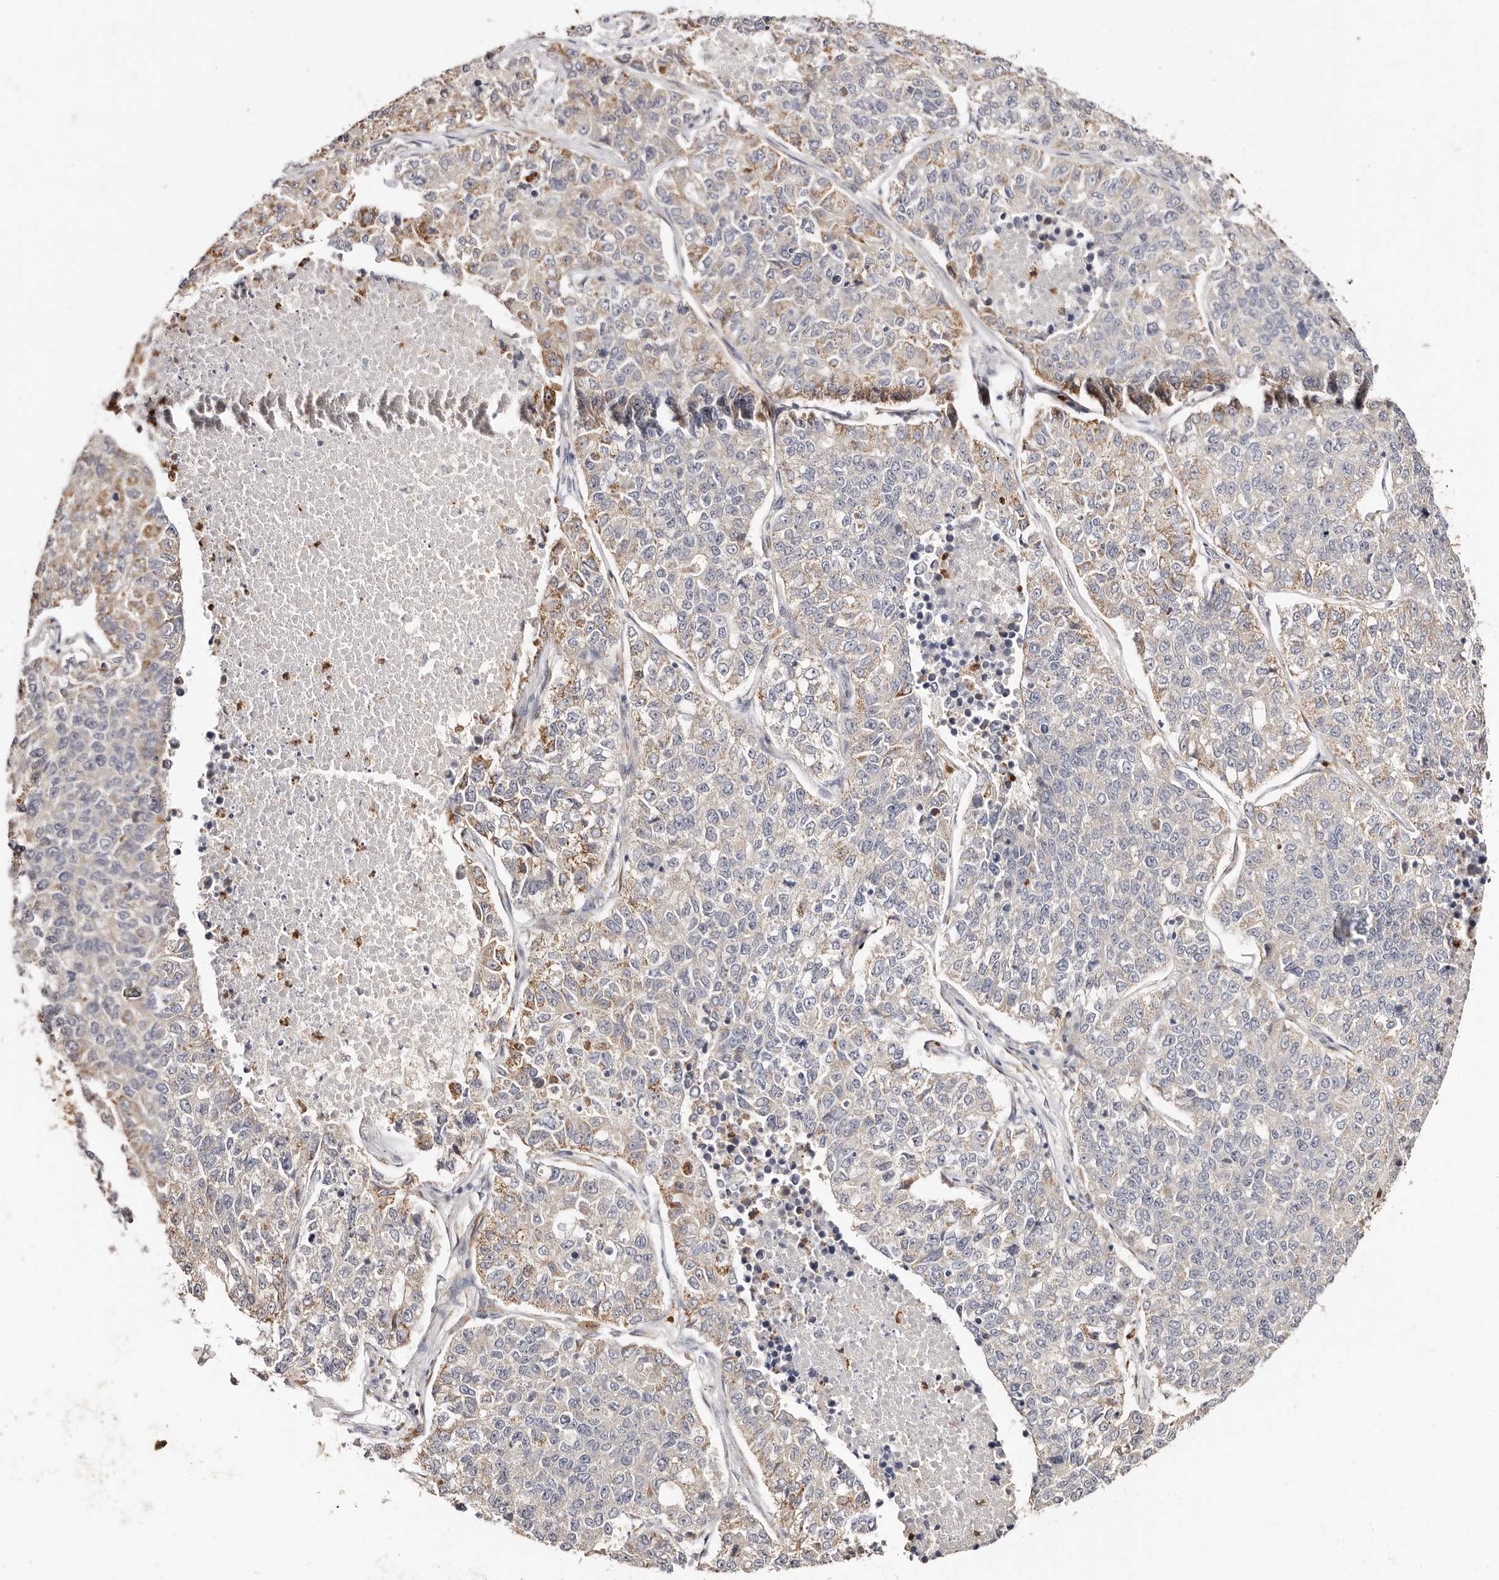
{"staining": {"intensity": "moderate", "quantity": "<25%", "location": "cytoplasmic/membranous"}, "tissue": "lung cancer", "cell_type": "Tumor cells", "image_type": "cancer", "snomed": [{"axis": "morphology", "description": "Adenocarcinoma, NOS"}, {"axis": "topography", "description": "Lung"}], "caption": "A low amount of moderate cytoplasmic/membranous positivity is seen in about <25% of tumor cells in lung adenocarcinoma tissue.", "gene": "BCL2L15", "patient": {"sex": "male", "age": 49}}